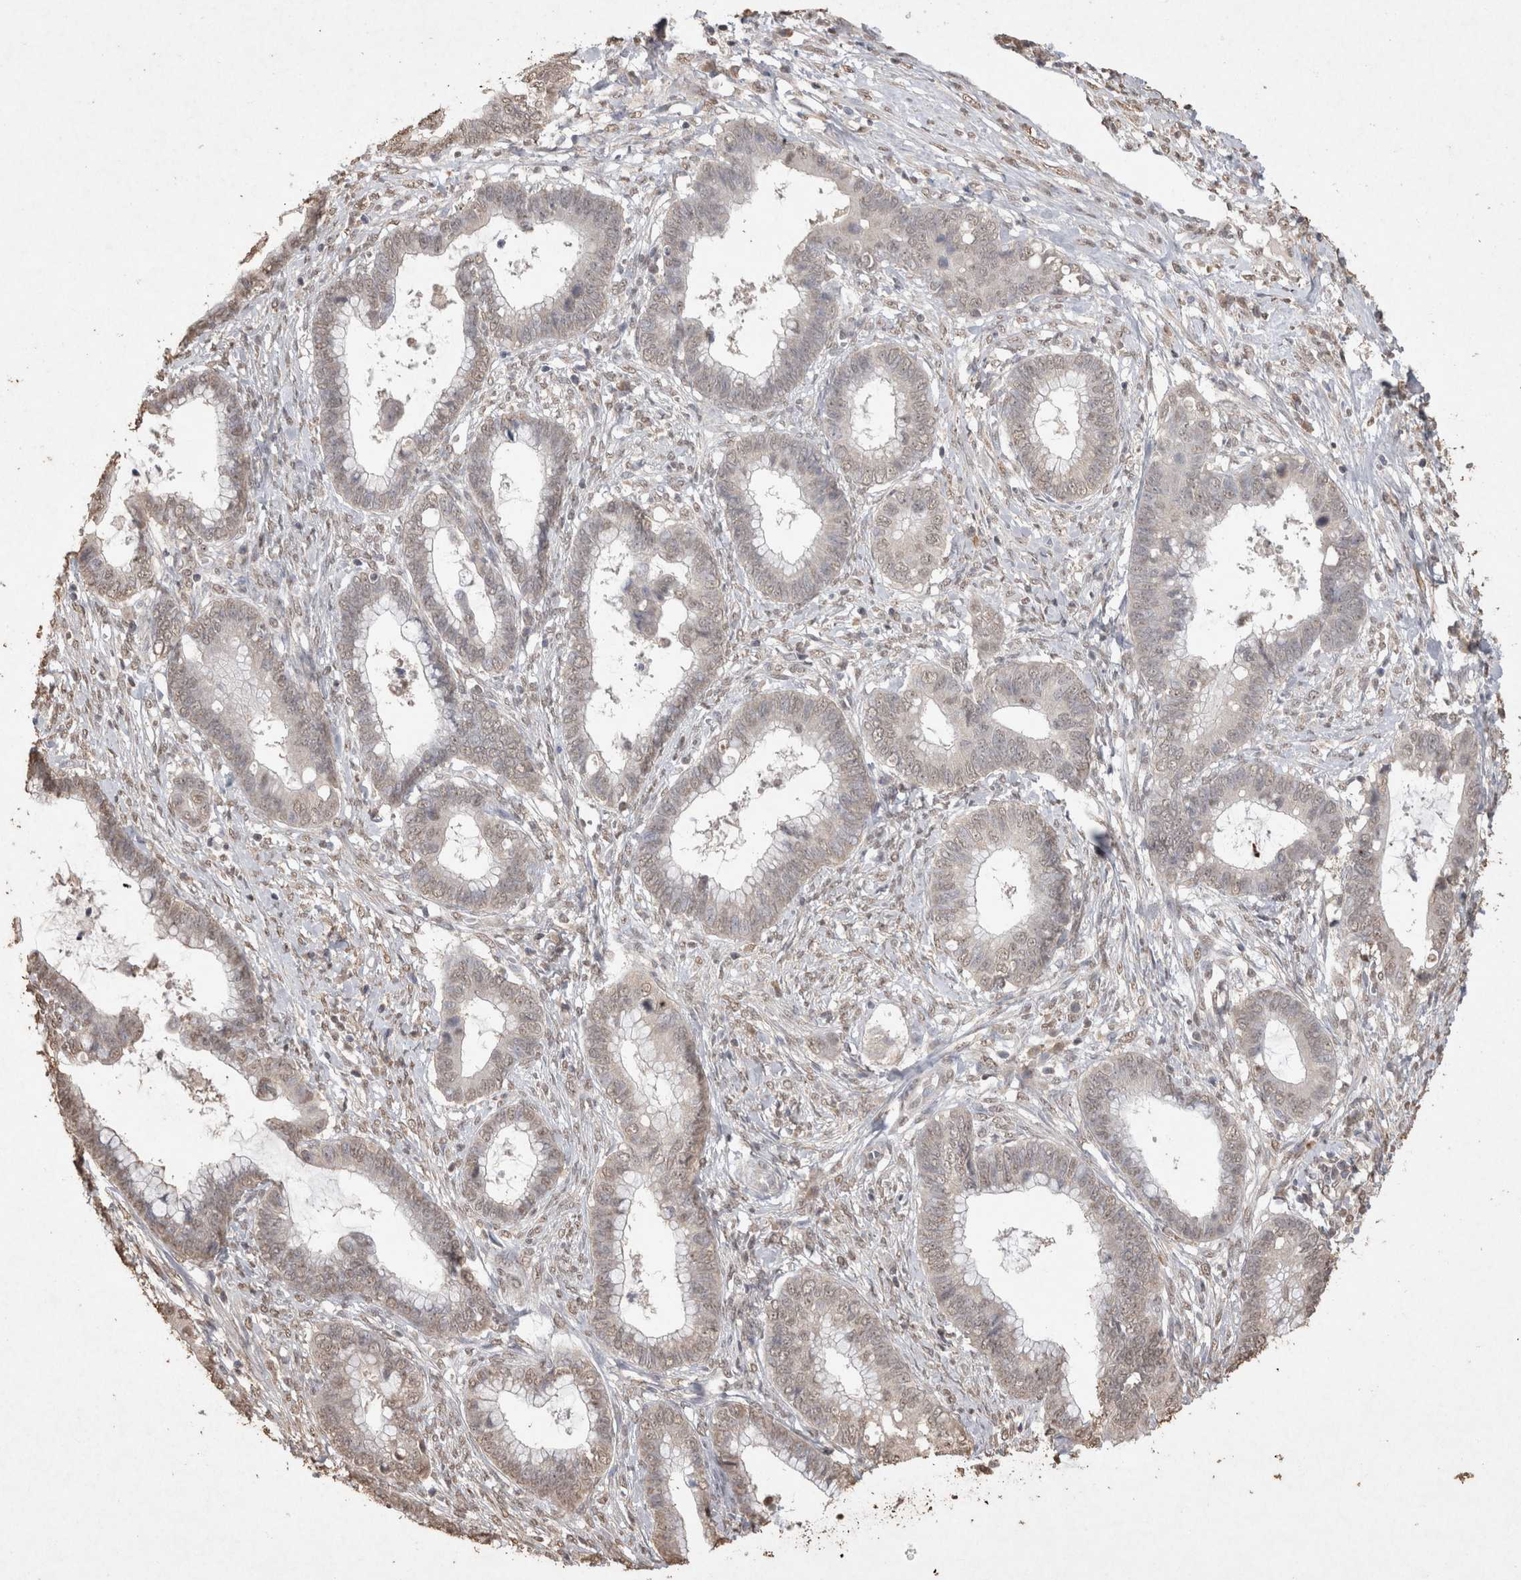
{"staining": {"intensity": "weak", "quantity": "25%-75%", "location": "nuclear"}, "tissue": "cervical cancer", "cell_type": "Tumor cells", "image_type": "cancer", "snomed": [{"axis": "morphology", "description": "Adenocarcinoma, NOS"}, {"axis": "topography", "description": "Cervix"}], "caption": "Immunohistochemical staining of adenocarcinoma (cervical) demonstrates low levels of weak nuclear staining in about 25%-75% of tumor cells.", "gene": "MLX", "patient": {"sex": "female", "age": 44}}